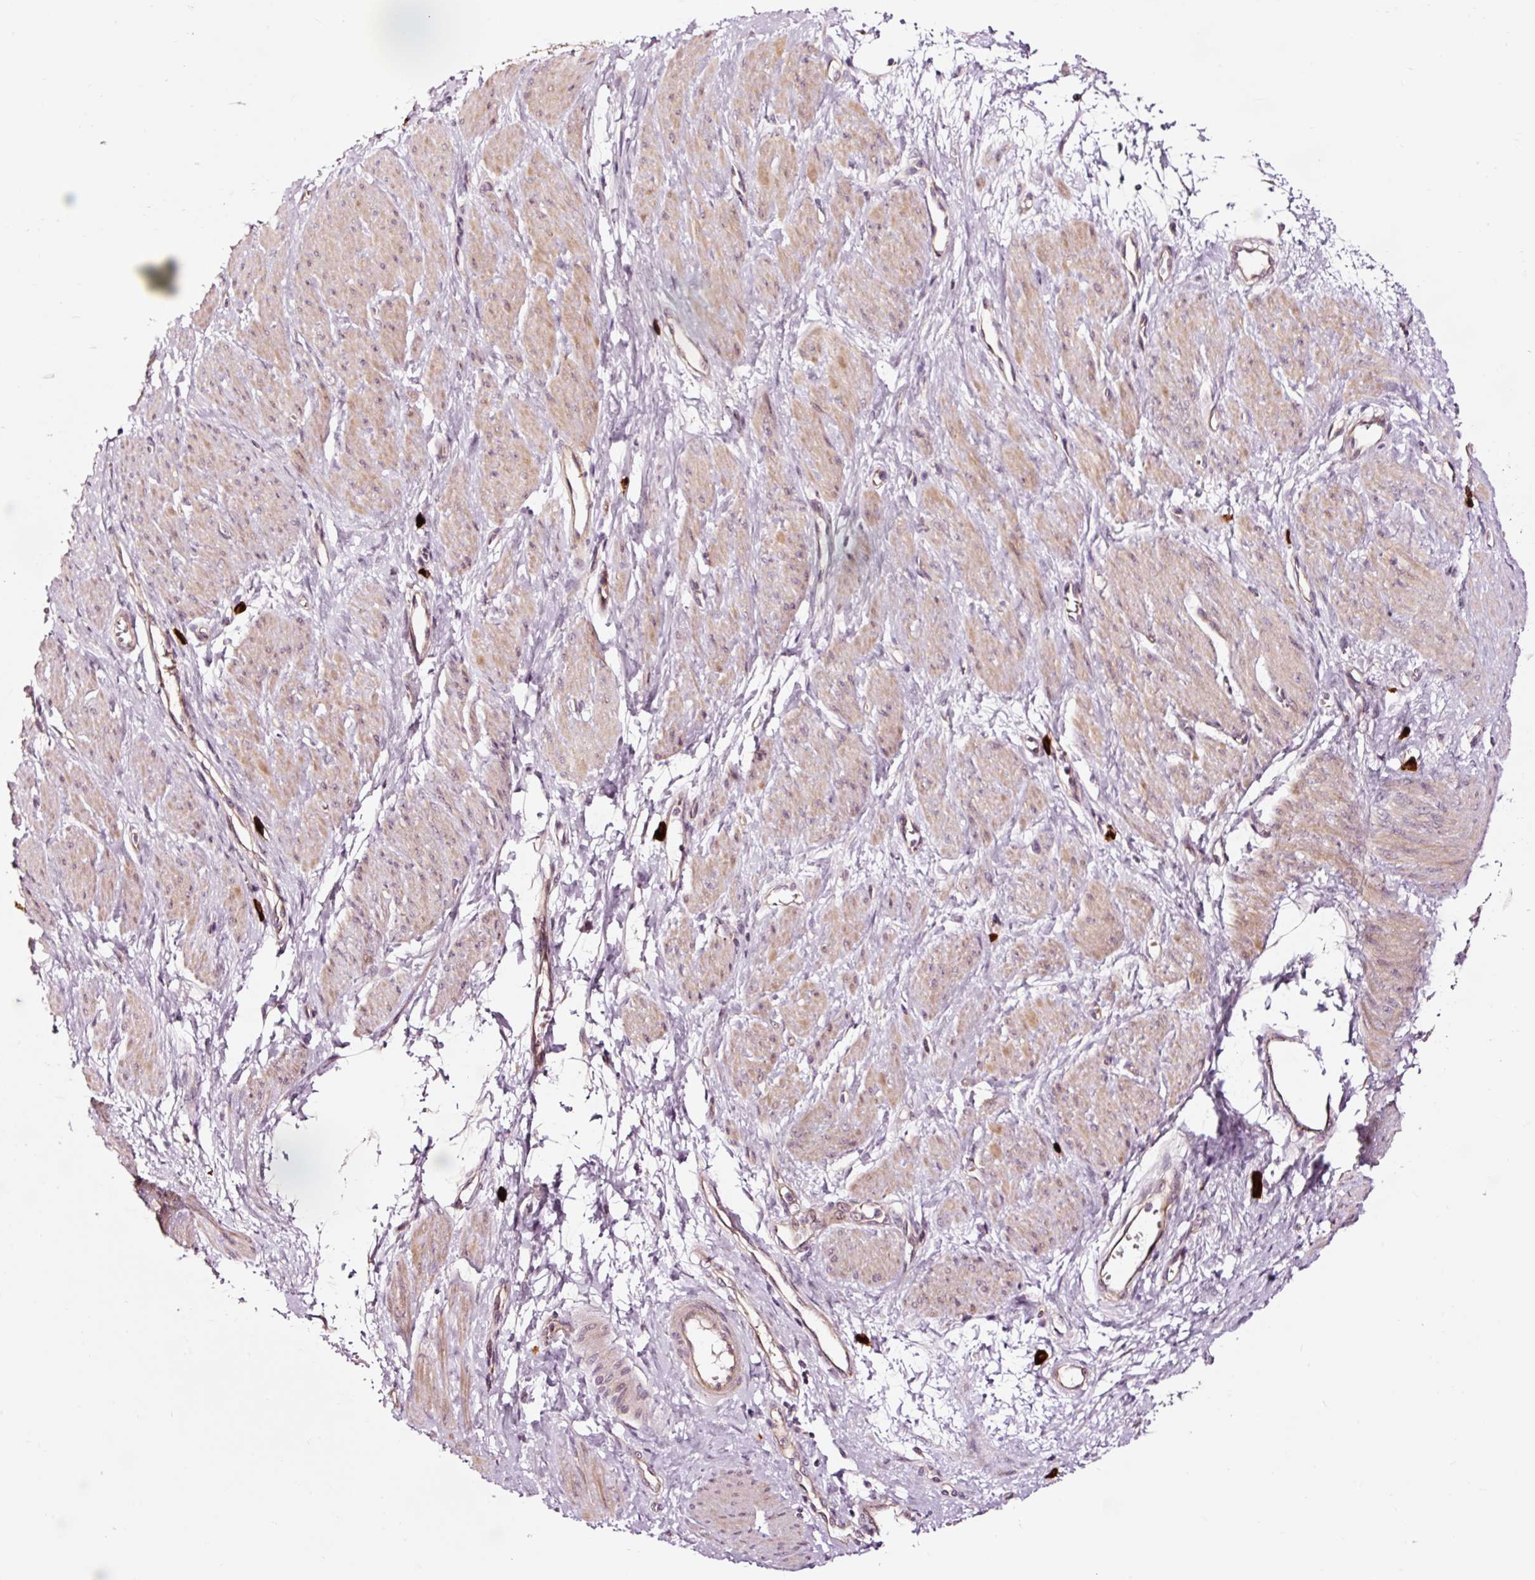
{"staining": {"intensity": "moderate", "quantity": "25%-75%", "location": "cytoplasmic/membranous"}, "tissue": "smooth muscle", "cell_type": "Smooth muscle cells", "image_type": "normal", "snomed": [{"axis": "morphology", "description": "Normal tissue, NOS"}, {"axis": "topography", "description": "Smooth muscle"}, {"axis": "topography", "description": "Uterus"}], "caption": "Immunohistochemical staining of normal human smooth muscle exhibits 25%-75% levels of moderate cytoplasmic/membranous protein expression in about 25%-75% of smooth muscle cells.", "gene": "UTP14A", "patient": {"sex": "female", "age": 39}}